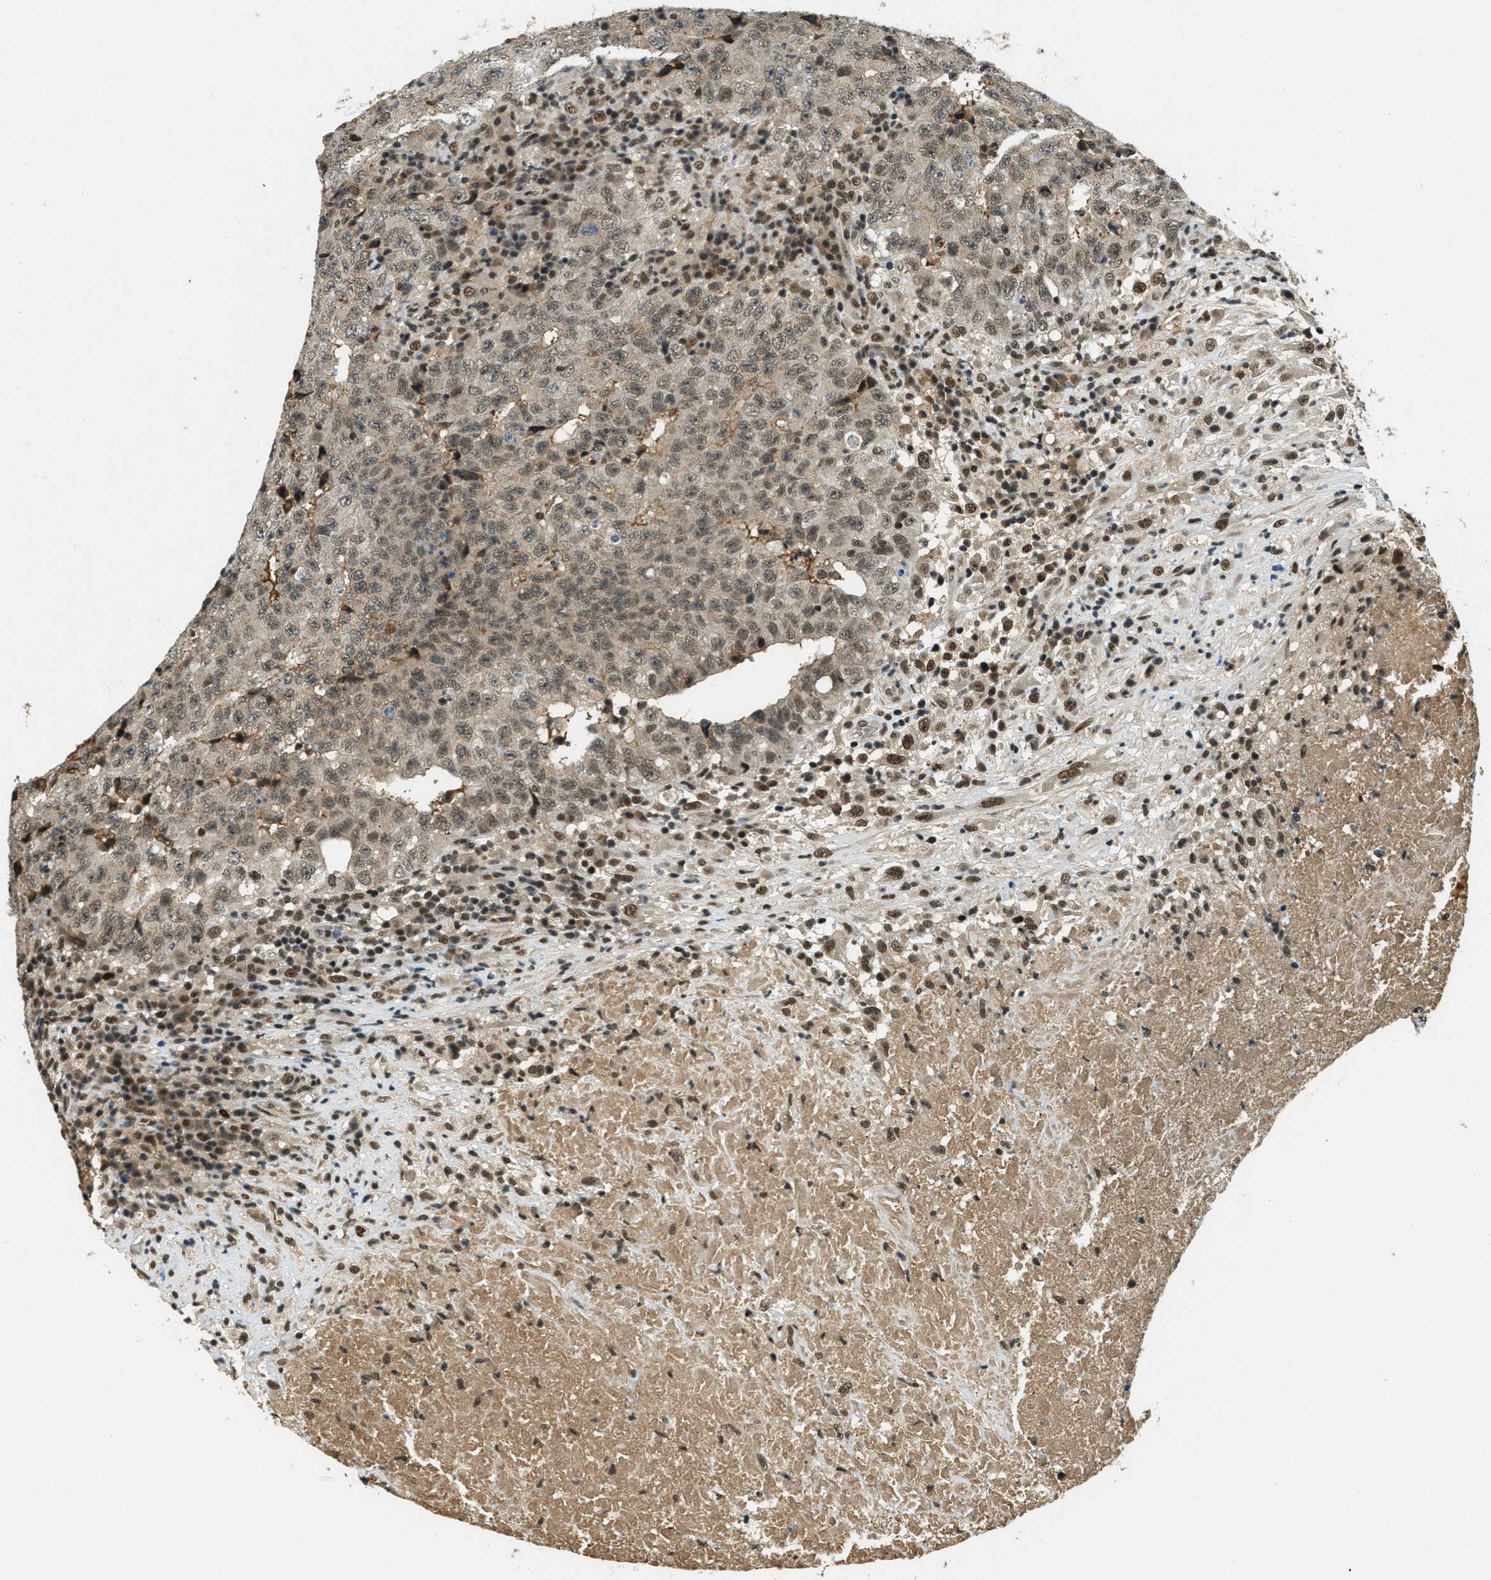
{"staining": {"intensity": "weak", "quantity": ">75%", "location": "nuclear"}, "tissue": "testis cancer", "cell_type": "Tumor cells", "image_type": "cancer", "snomed": [{"axis": "morphology", "description": "Necrosis, NOS"}, {"axis": "morphology", "description": "Carcinoma, Embryonal, NOS"}, {"axis": "topography", "description": "Testis"}], "caption": "There is low levels of weak nuclear staining in tumor cells of testis embryonal carcinoma, as demonstrated by immunohistochemical staining (brown color).", "gene": "ZNF148", "patient": {"sex": "male", "age": 19}}